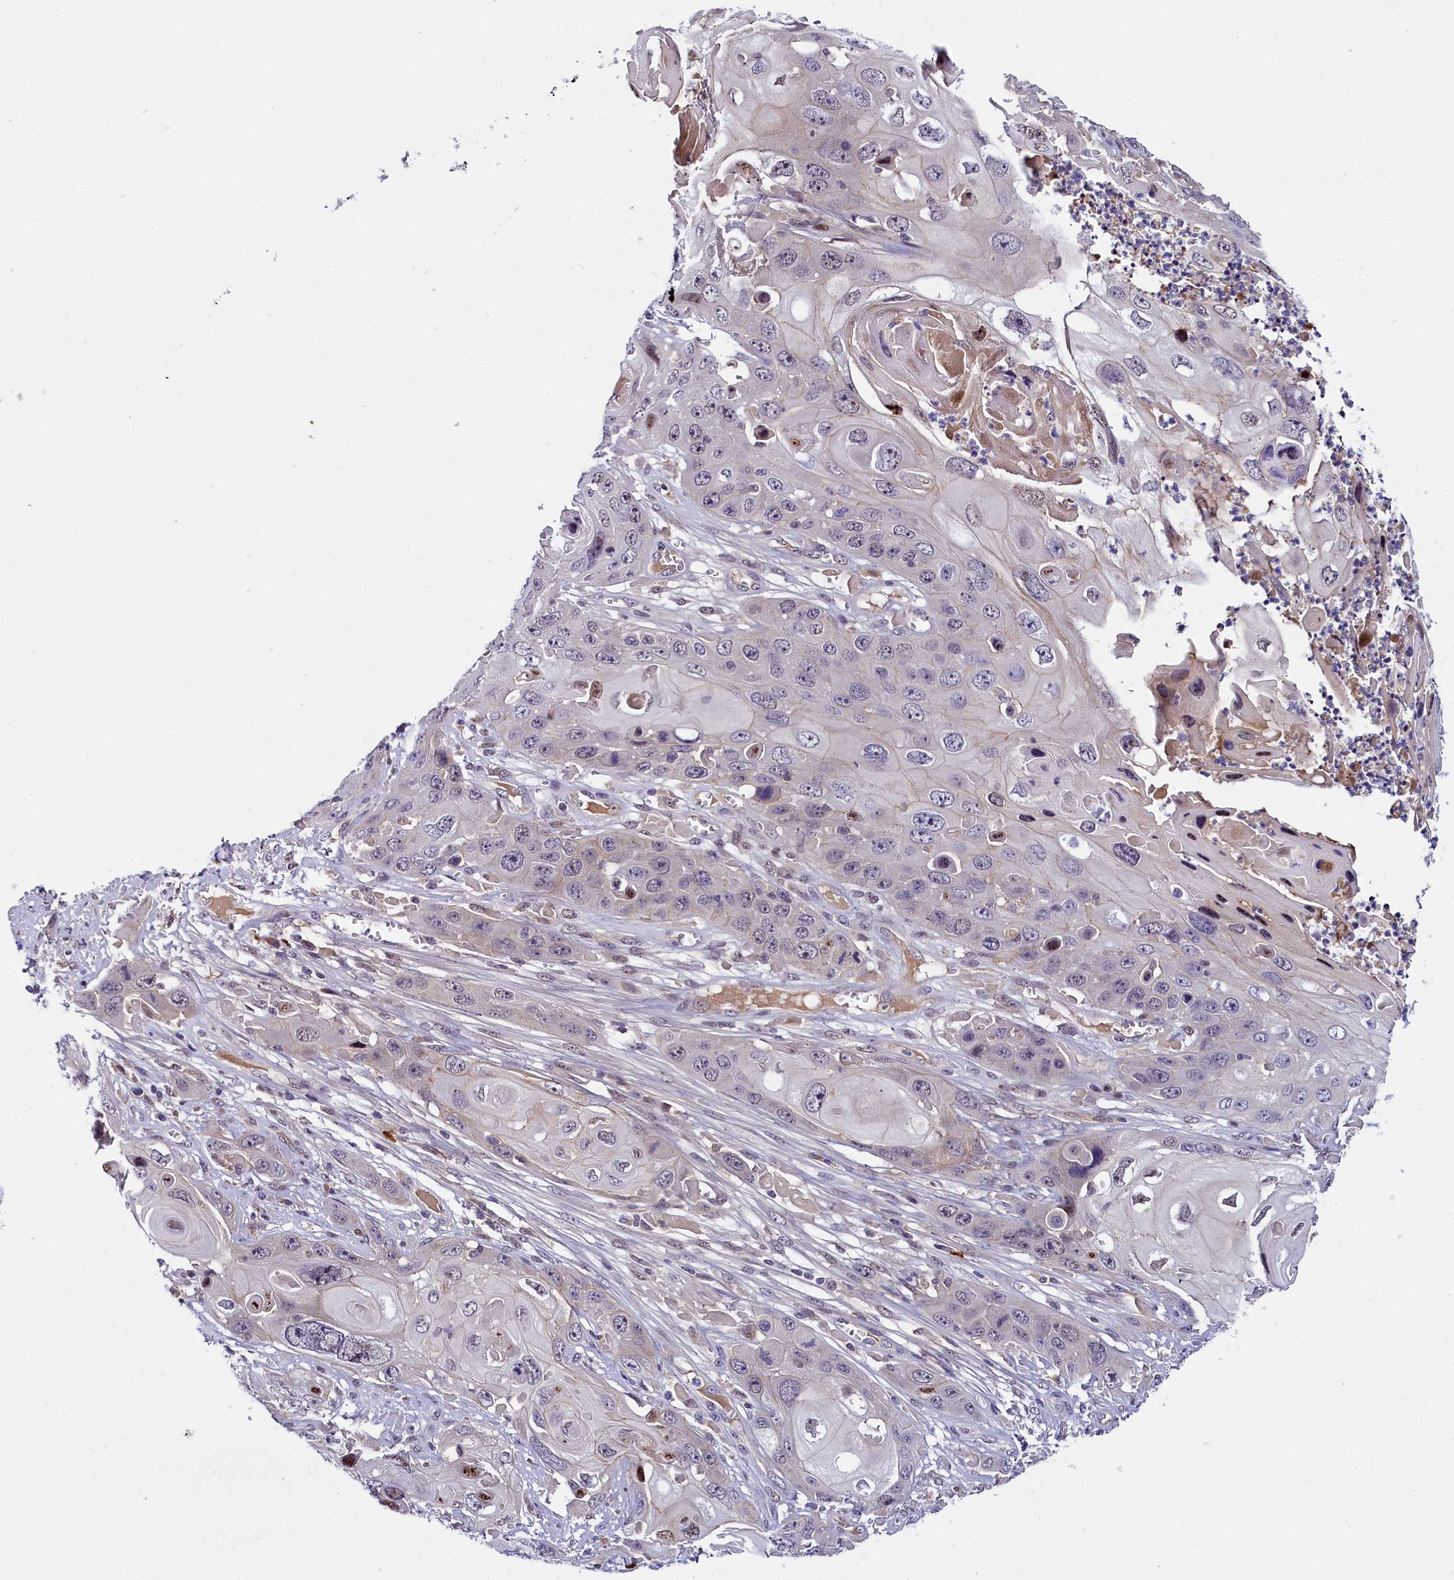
{"staining": {"intensity": "weak", "quantity": "<25%", "location": "nuclear"}, "tissue": "skin cancer", "cell_type": "Tumor cells", "image_type": "cancer", "snomed": [{"axis": "morphology", "description": "Squamous cell carcinoma, NOS"}, {"axis": "topography", "description": "Skin"}], "caption": "Immunohistochemistry histopathology image of human skin squamous cell carcinoma stained for a protein (brown), which demonstrates no staining in tumor cells.", "gene": "ENKD1", "patient": {"sex": "male", "age": 55}}